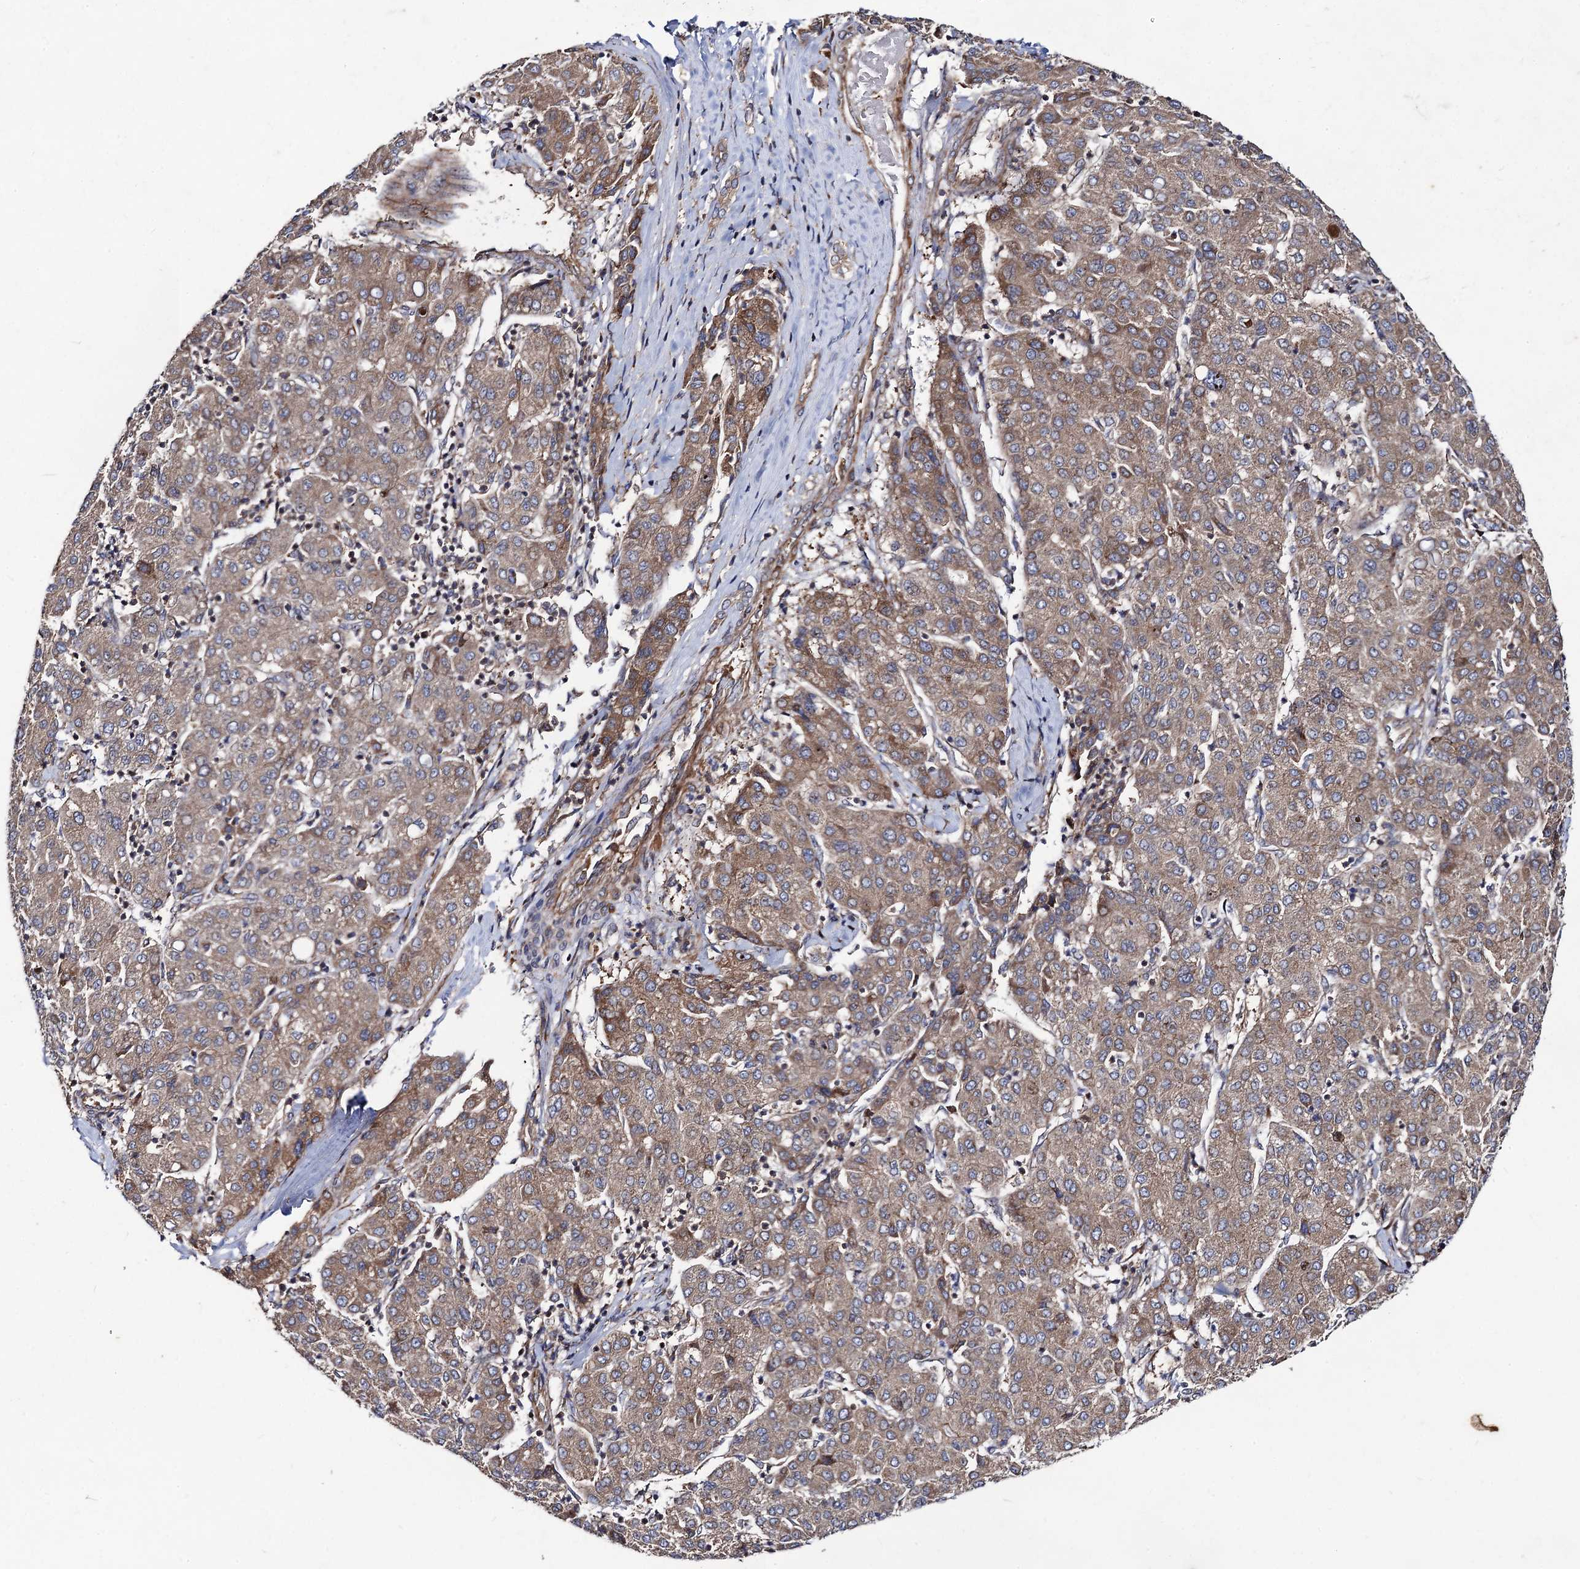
{"staining": {"intensity": "moderate", "quantity": ">75%", "location": "cytoplasmic/membranous"}, "tissue": "liver cancer", "cell_type": "Tumor cells", "image_type": "cancer", "snomed": [{"axis": "morphology", "description": "Carcinoma, Hepatocellular, NOS"}, {"axis": "topography", "description": "Liver"}], "caption": "Liver cancer (hepatocellular carcinoma) was stained to show a protein in brown. There is medium levels of moderate cytoplasmic/membranous staining in about >75% of tumor cells. Using DAB (3,3'-diaminobenzidine) (brown) and hematoxylin (blue) stains, captured at high magnification using brightfield microscopy.", "gene": "DYDC1", "patient": {"sex": "male", "age": 65}}